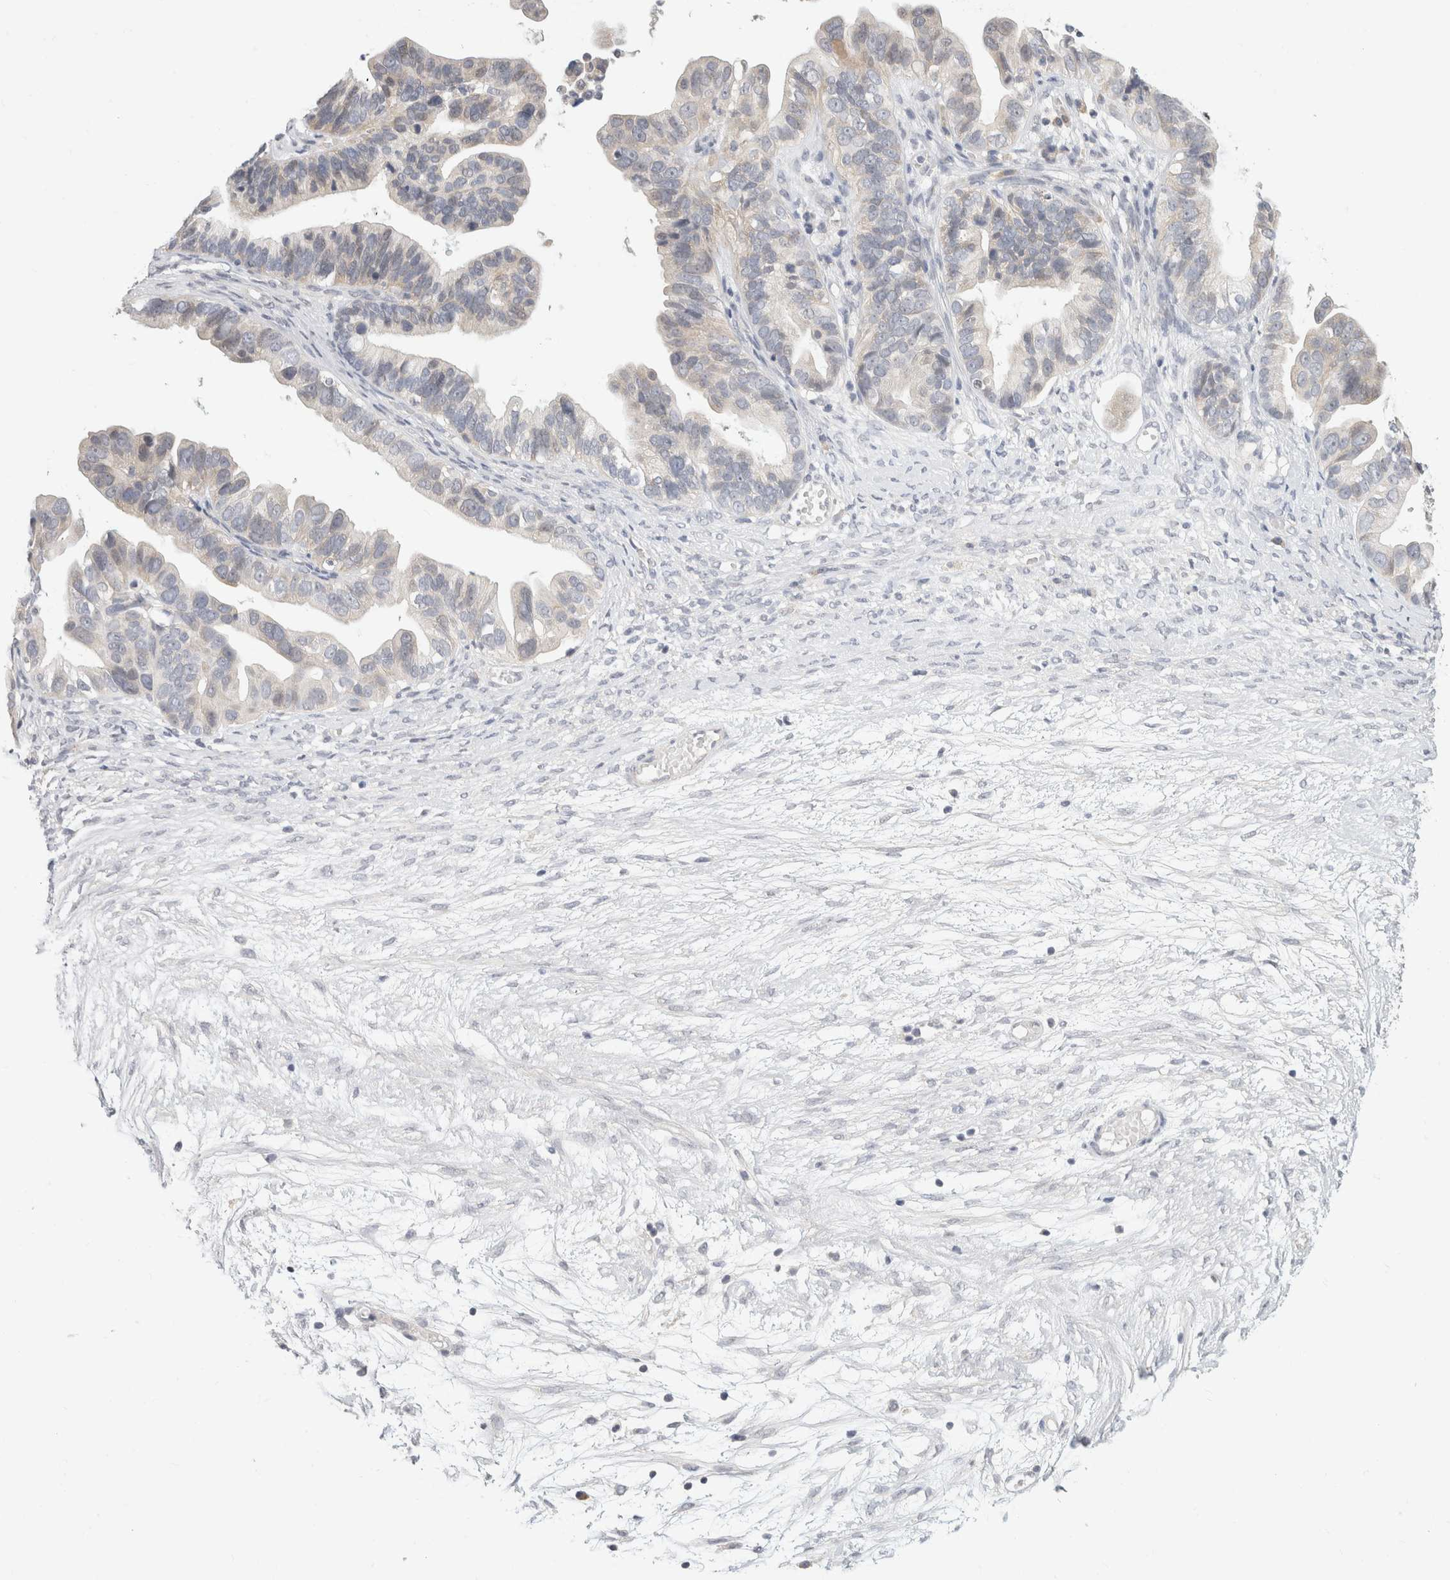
{"staining": {"intensity": "negative", "quantity": "none", "location": "none"}, "tissue": "ovarian cancer", "cell_type": "Tumor cells", "image_type": "cancer", "snomed": [{"axis": "morphology", "description": "Cystadenocarcinoma, serous, NOS"}, {"axis": "topography", "description": "Ovary"}], "caption": "Photomicrograph shows no protein positivity in tumor cells of ovarian serous cystadenocarcinoma tissue.", "gene": "CHRM4", "patient": {"sex": "female", "age": 56}}